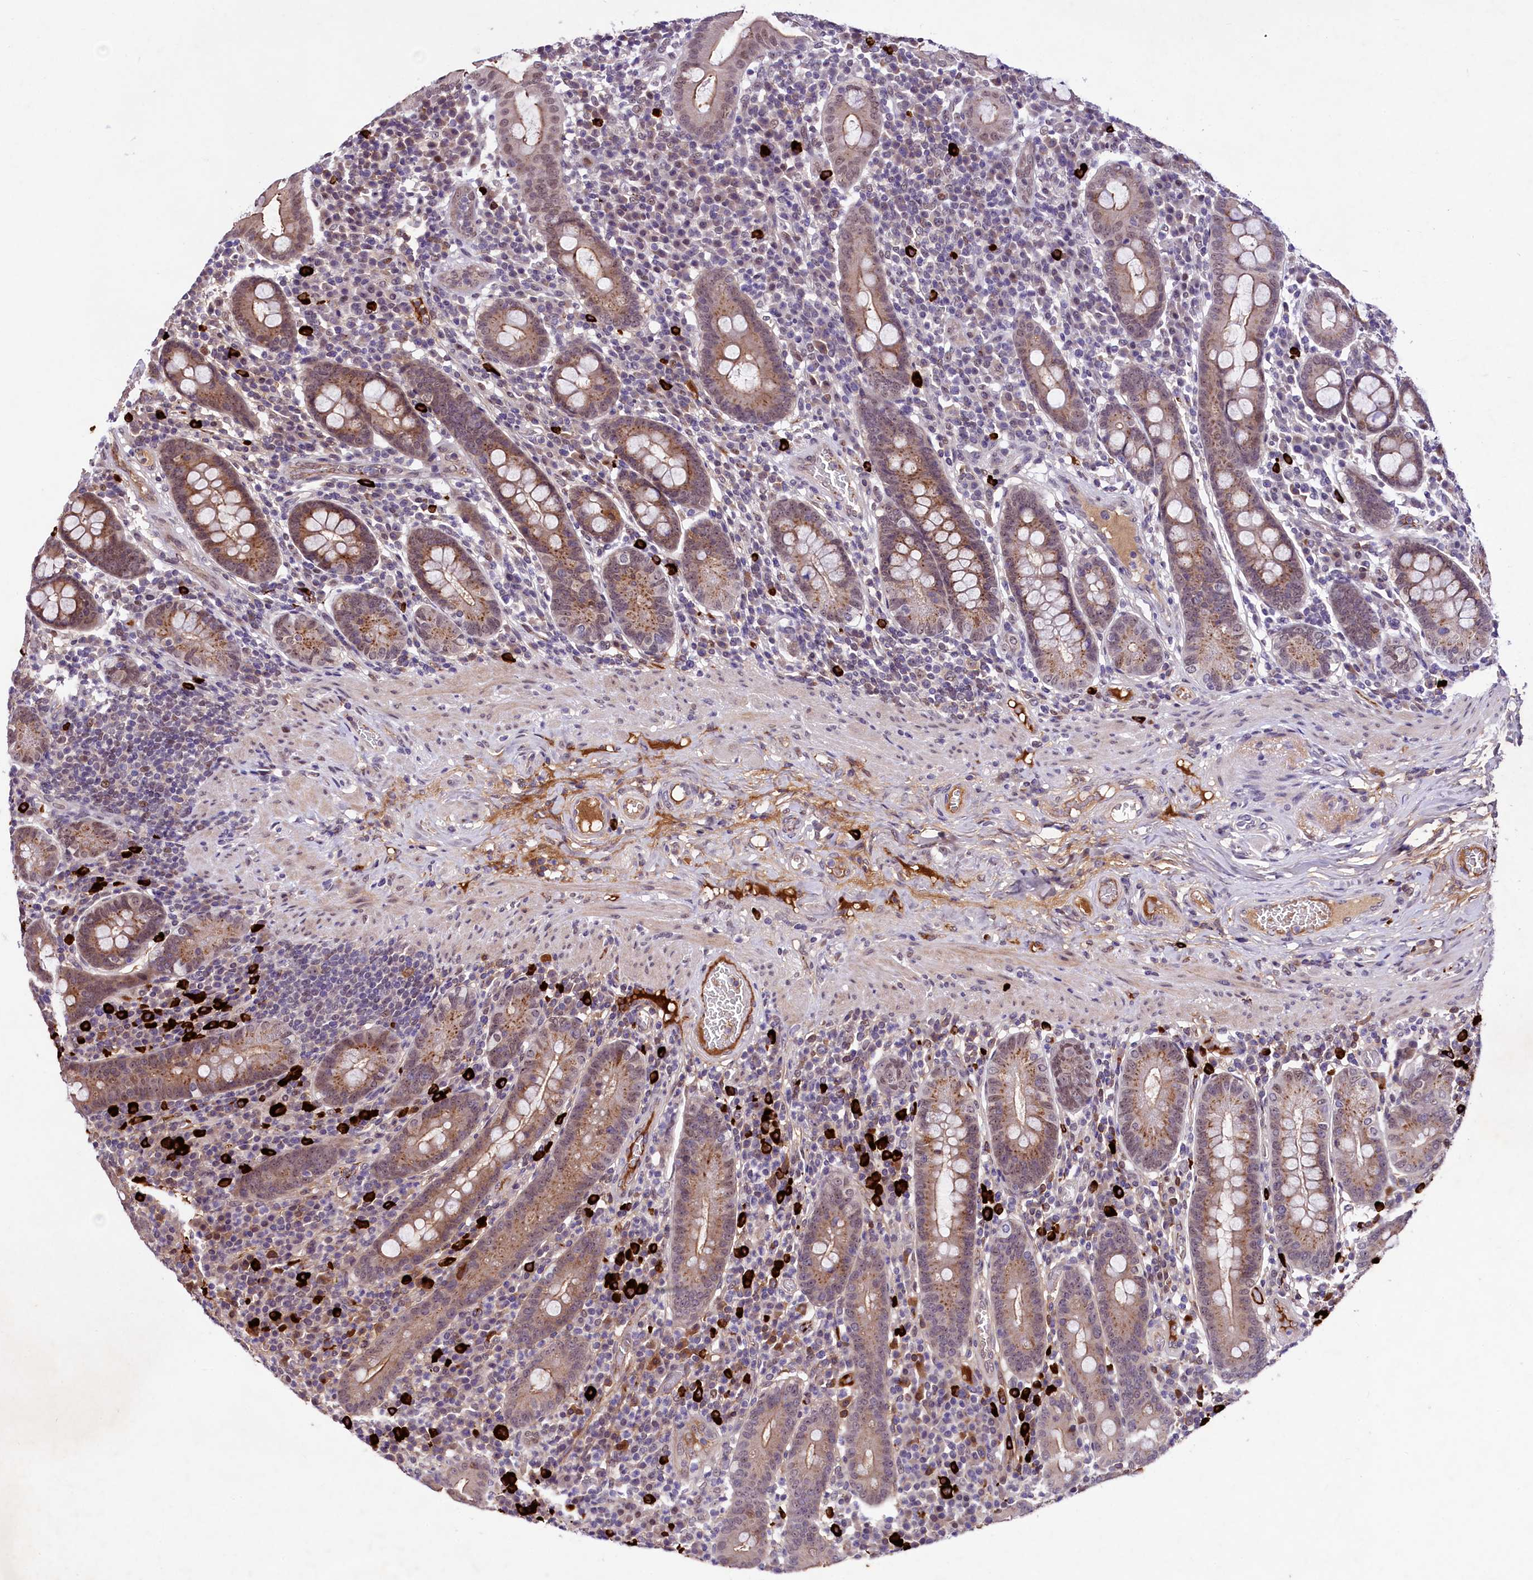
{"staining": {"intensity": "moderate", "quantity": "25%-75%", "location": "cytoplasmic/membranous,nuclear"}, "tissue": "duodenum", "cell_type": "Glandular cells", "image_type": "normal", "snomed": [{"axis": "morphology", "description": "Normal tissue, NOS"}, {"axis": "morphology", "description": "Adenocarcinoma, NOS"}, {"axis": "topography", "description": "Pancreas"}, {"axis": "topography", "description": "Duodenum"}], "caption": "This micrograph exhibits IHC staining of normal human duodenum, with medium moderate cytoplasmic/membranous,nuclear expression in approximately 25%-75% of glandular cells.", "gene": "LEUTX", "patient": {"sex": "male", "age": 50}}